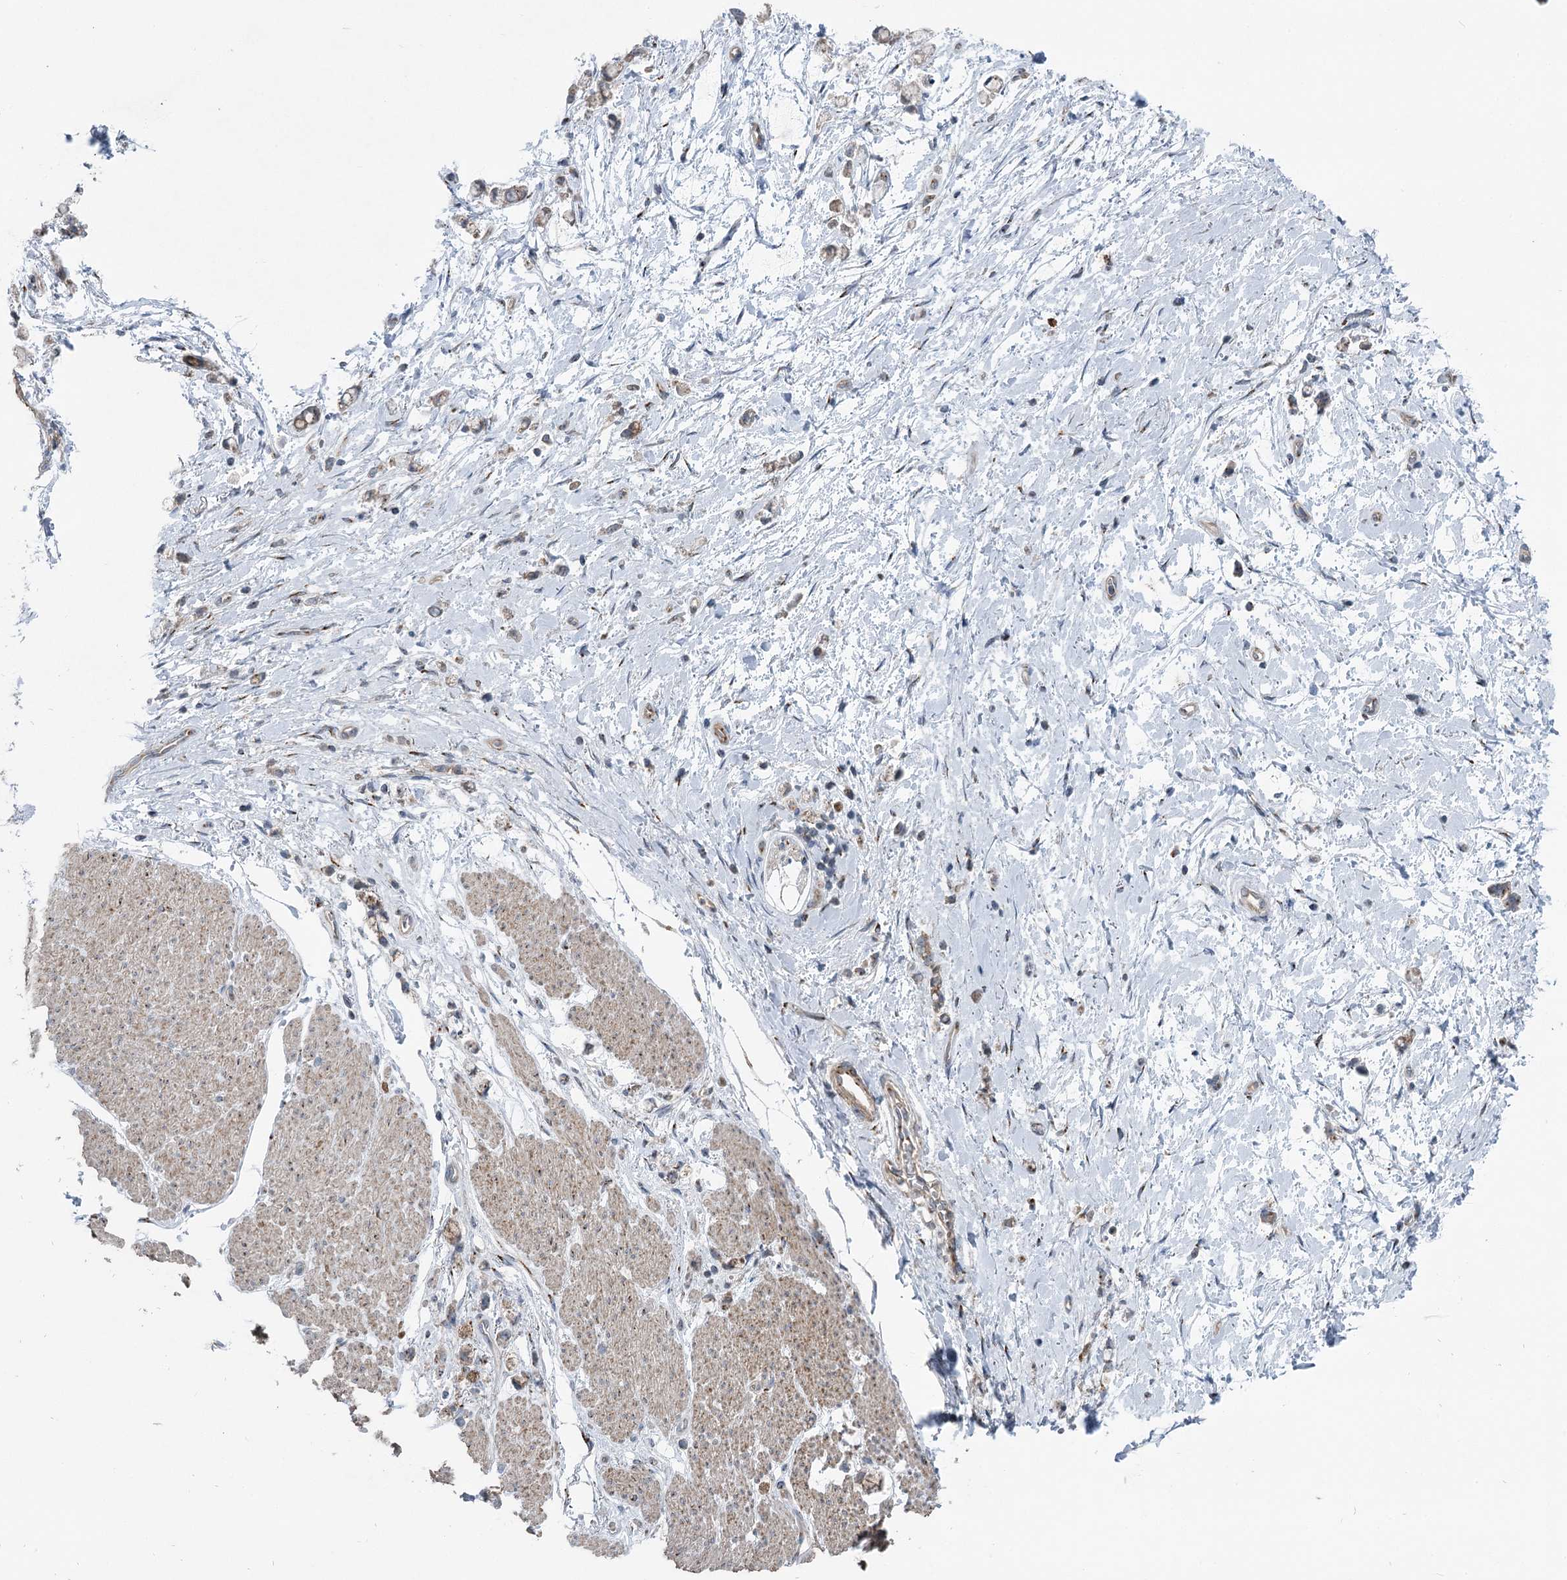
{"staining": {"intensity": "weak", "quantity": "25%-75%", "location": "cytoplasmic/membranous"}, "tissue": "stomach cancer", "cell_type": "Tumor cells", "image_type": "cancer", "snomed": [{"axis": "morphology", "description": "Adenocarcinoma, NOS"}, {"axis": "topography", "description": "Stomach"}], "caption": "Brown immunohistochemical staining in stomach adenocarcinoma exhibits weak cytoplasmic/membranous expression in approximately 25%-75% of tumor cells.", "gene": "ITIH5", "patient": {"sex": "female", "age": 60}}